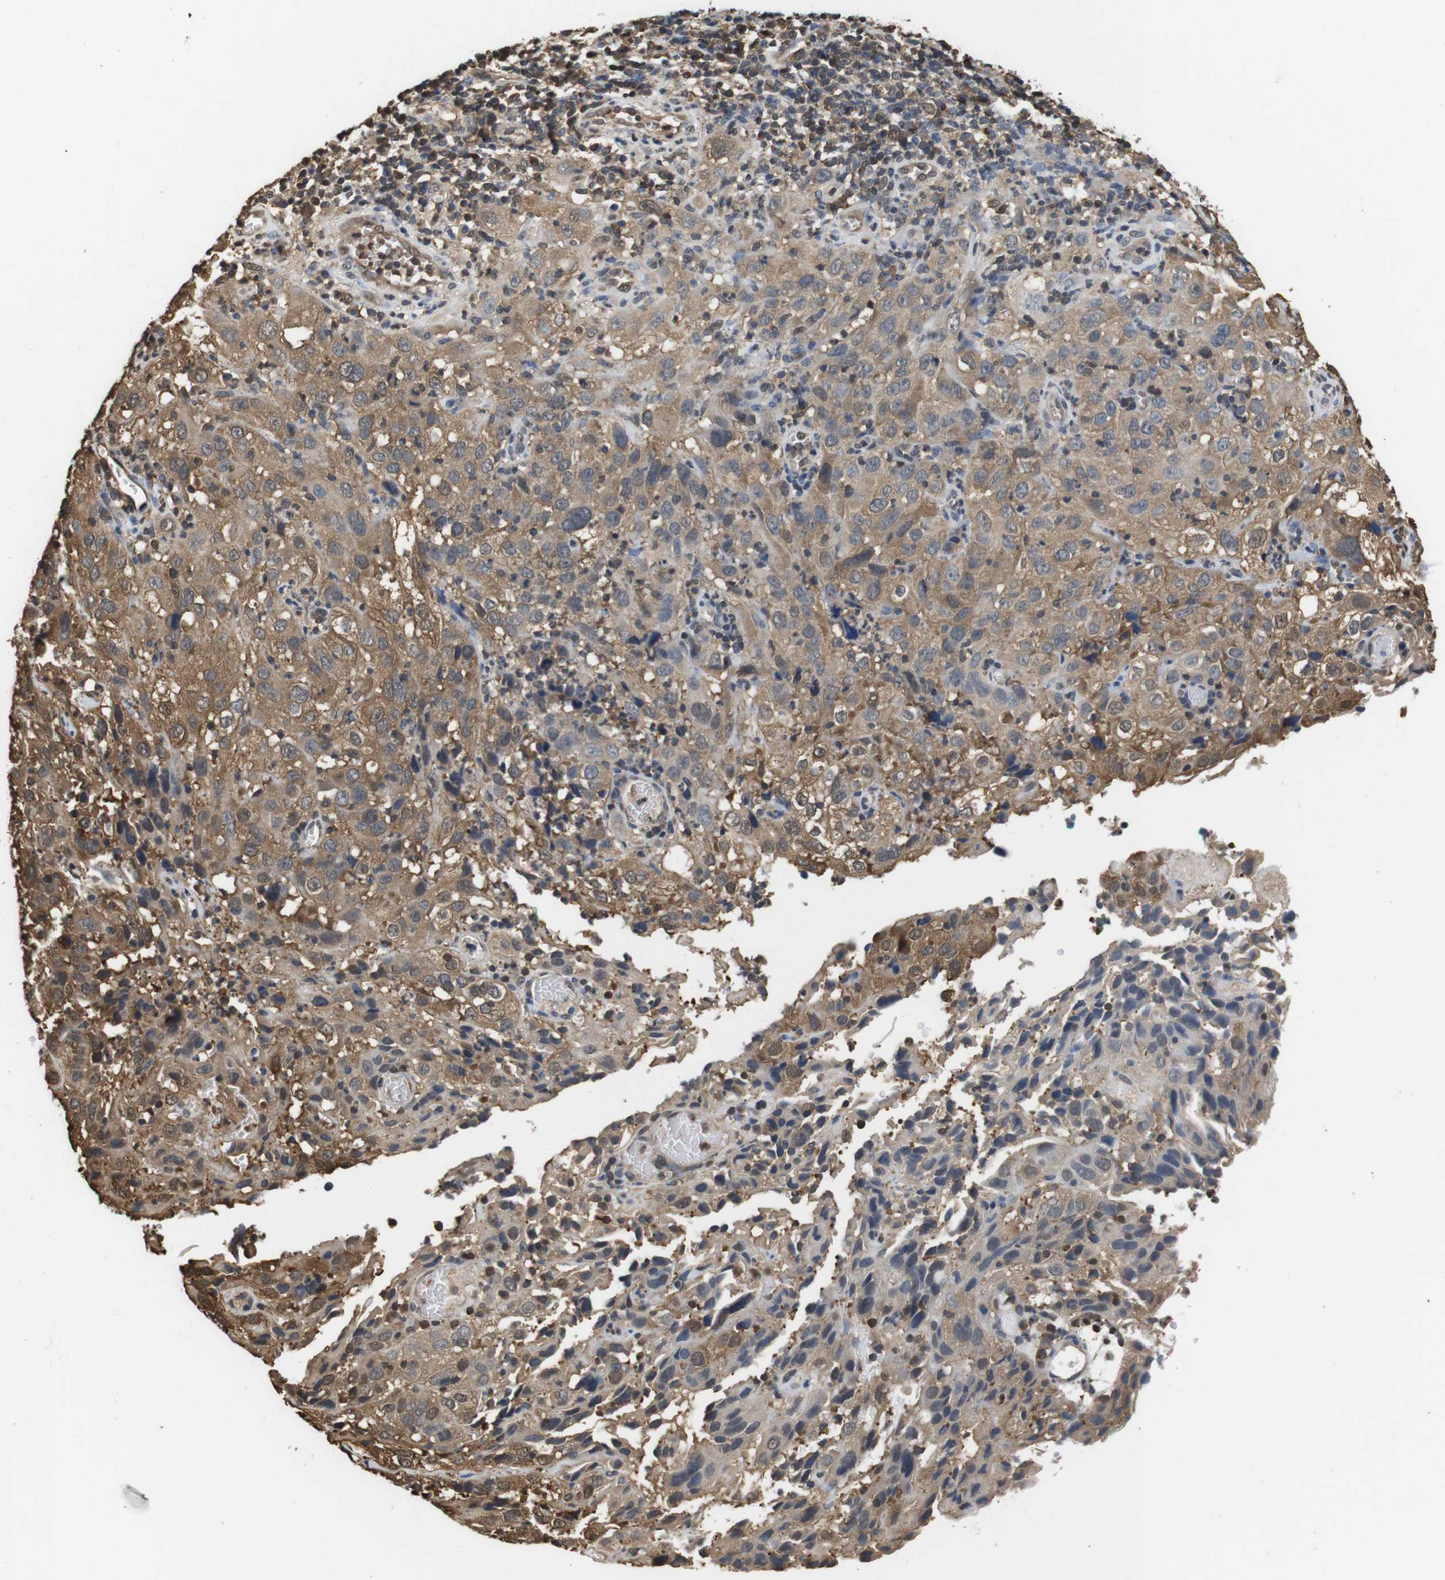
{"staining": {"intensity": "moderate", "quantity": ">75%", "location": "cytoplasmic/membranous"}, "tissue": "cervical cancer", "cell_type": "Tumor cells", "image_type": "cancer", "snomed": [{"axis": "morphology", "description": "Squamous cell carcinoma, NOS"}, {"axis": "topography", "description": "Cervix"}], "caption": "About >75% of tumor cells in cervical cancer (squamous cell carcinoma) exhibit moderate cytoplasmic/membranous protein positivity as visualized by brown immunohistochemical staining.", "gene": "LDHA", "patient": {"sex": "female", "age": 32}}